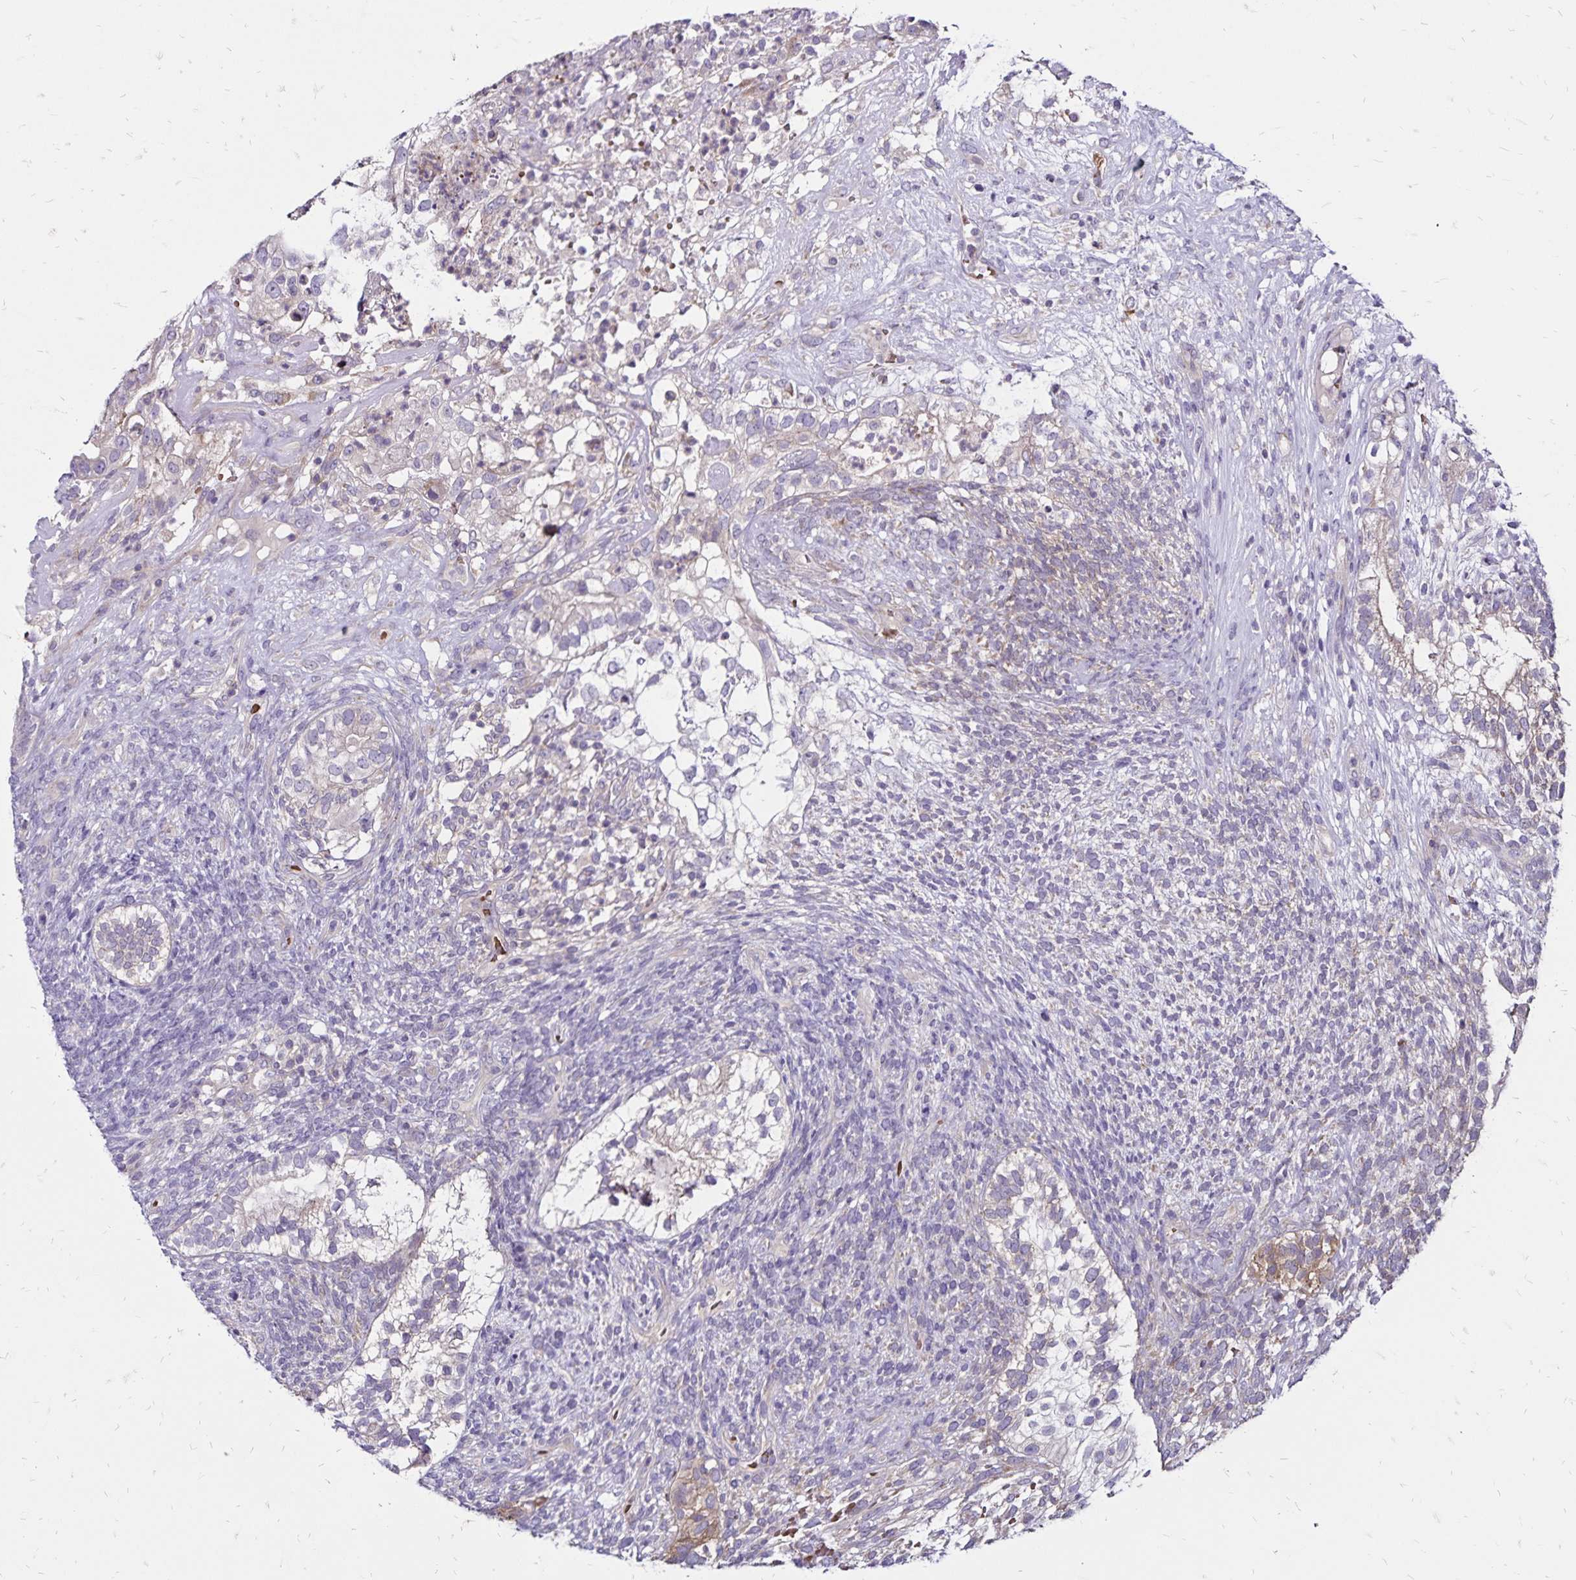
{"staining": {"intensity": "moderate", "quantity": "<25%", "location": "cytoplasmic/membranous"}, "tissue": "testis cancer", "cell_type": "Tumor cells", "image_type": "cancer", "snomed": [{"axis": "morphology", "description": "Seminoma, NOS"}, {"axis": "morphology", "description": "Carcinoma, Embryonal, NOS"}, {"axis": "topography", "description": "Testis"}], "caption": "Immunohistochemical staining of human testis seminoma exhibits low levels of moderate cytoplasmic/membranous protein expression in approximately <25% of tumor cells.", "gene": "FSD1", "patient": {"sex": "male", "age": 41}}